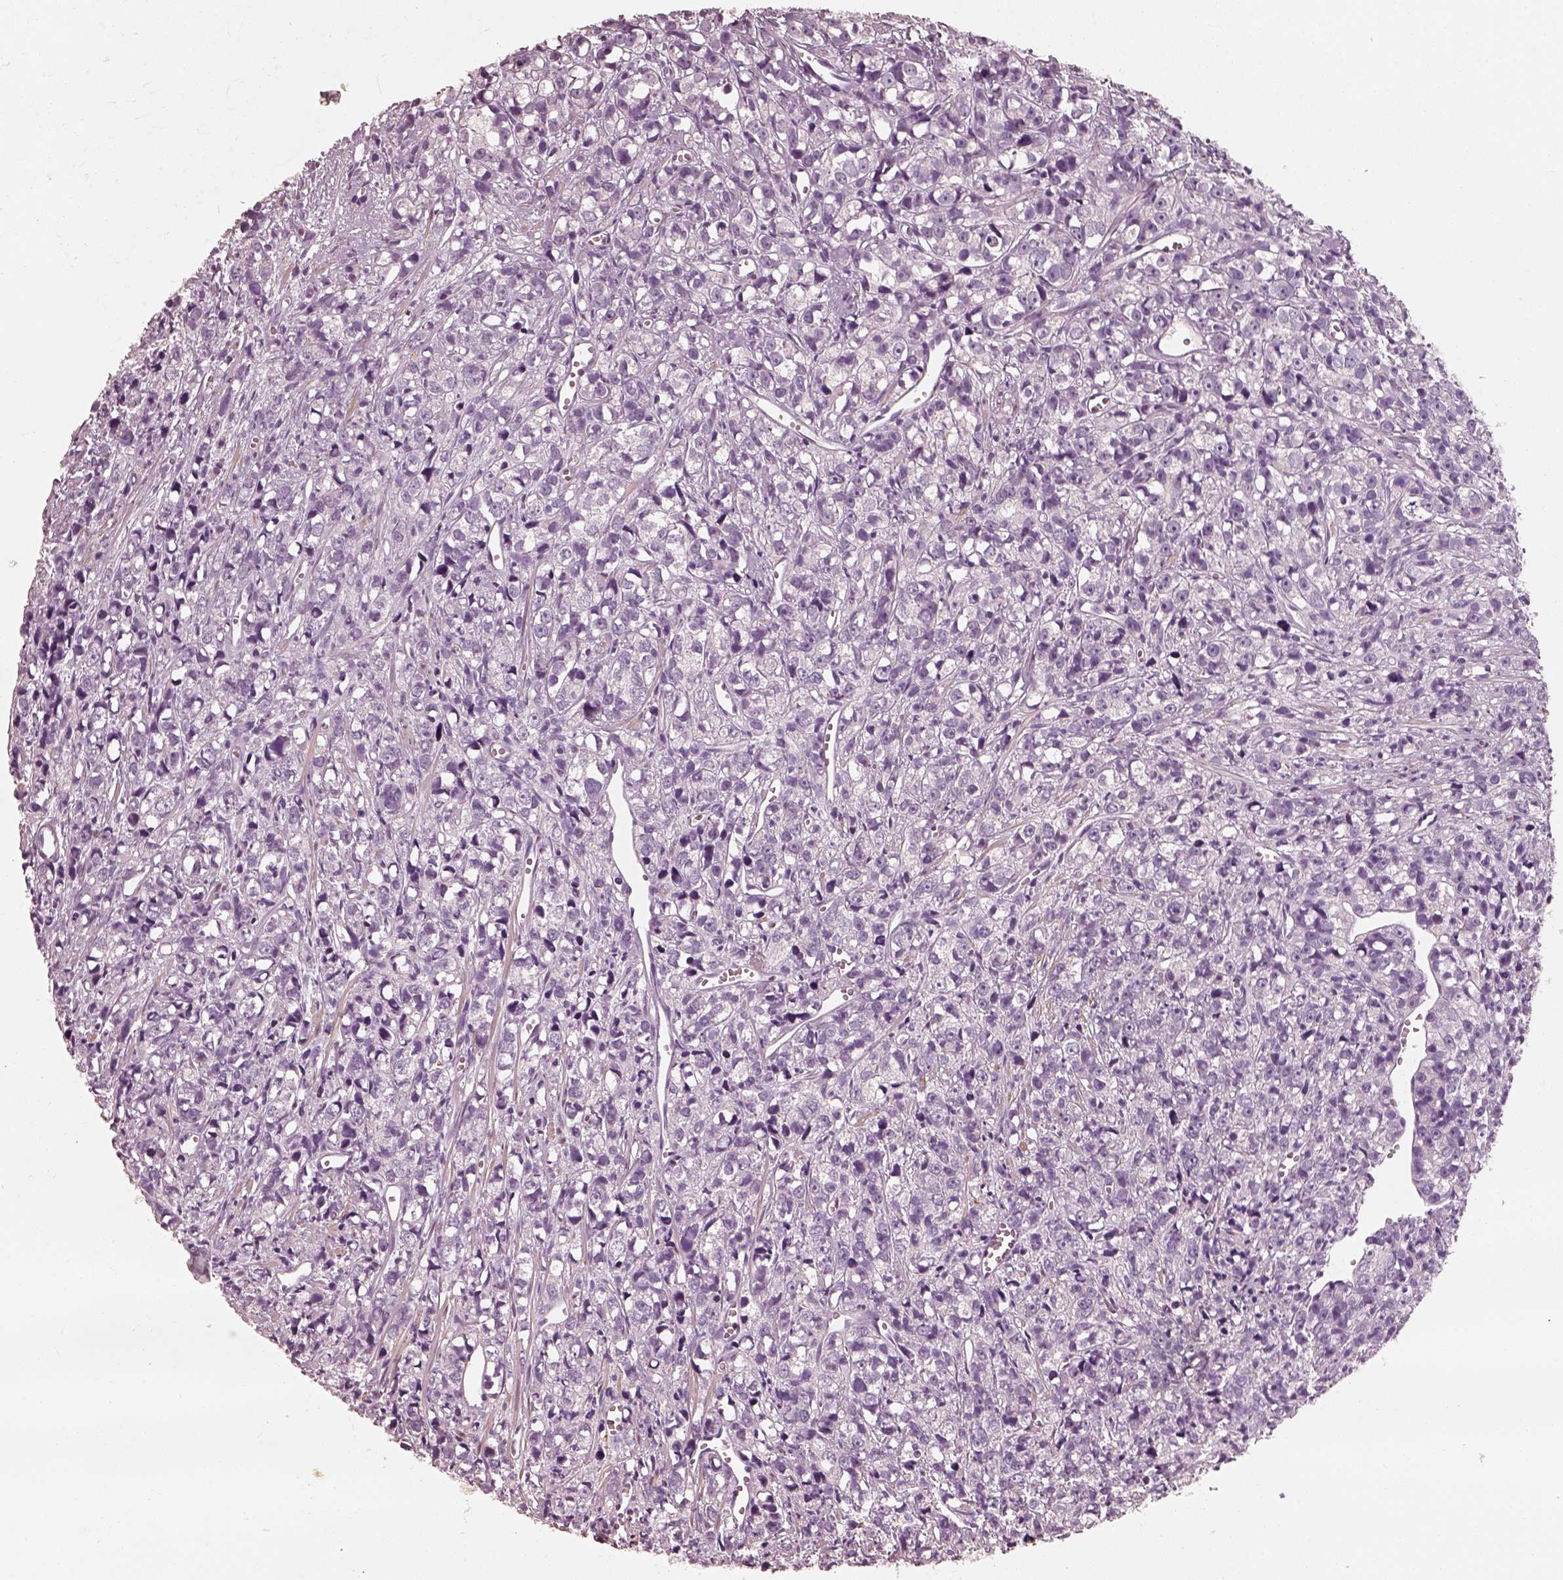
{"staining": {"intensity": "negative", "quantity": "none", "location": "none"}, "tissue": "prostate cancer", "cell_type": "Tumor cells", "image_type": "cancer", "snomed": [{"axis": "morphology", "description": "Adenocarcinoma, High grade"}, {"axis": "topography", "description": "Prostate"}], "caption": "Prostate high-grade adenocarcinoma was stained to show a protein in brown. There is no significant positivity in tumor cells. (Brightfield microscopy of DAB immunohistochemistry at high magnification).", "gene": "RS1", "patient": {"sex": "male", "age": 77}}